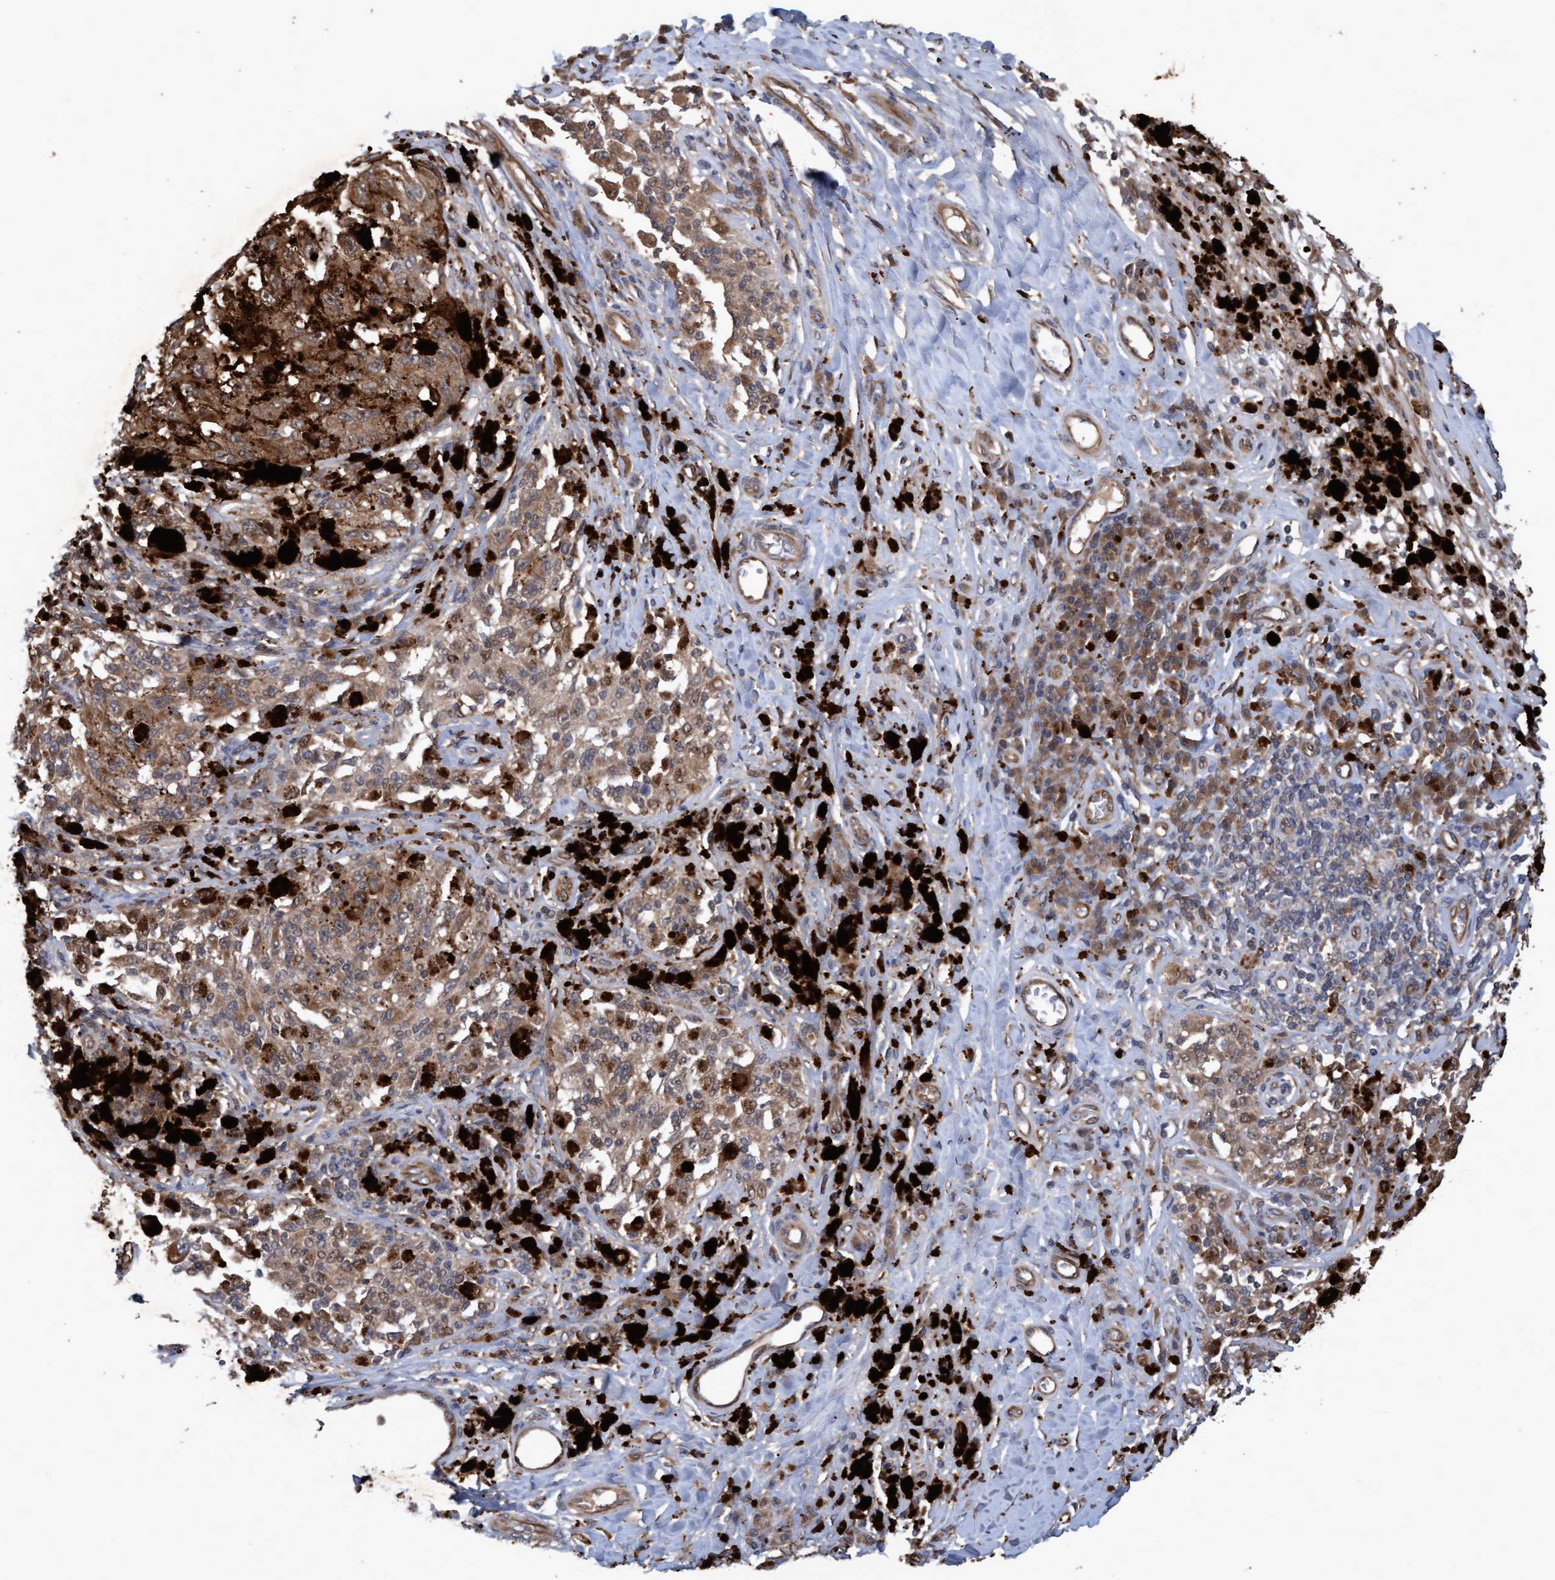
{"staining": {"intensity": "moderate", "quantity": ">75%", "location": "cytoplasmic/membranous"}, "tissue": "melanoma", "cell_type": "Tumor cells", "image_type": "cancer", "snomed": [{"axis": "morphology", "description": "Malignant melanoma, NOS"}, {"axis": "topography", "description": "Skin"}], "caption": "The photomicrograph shows a brown stain indicating the presence of a protein in the cytoplasmic/membranous of tumor cells in melanoma.", "gene": "PSMB6", "patient": {"sex": "female", "age": 73}}